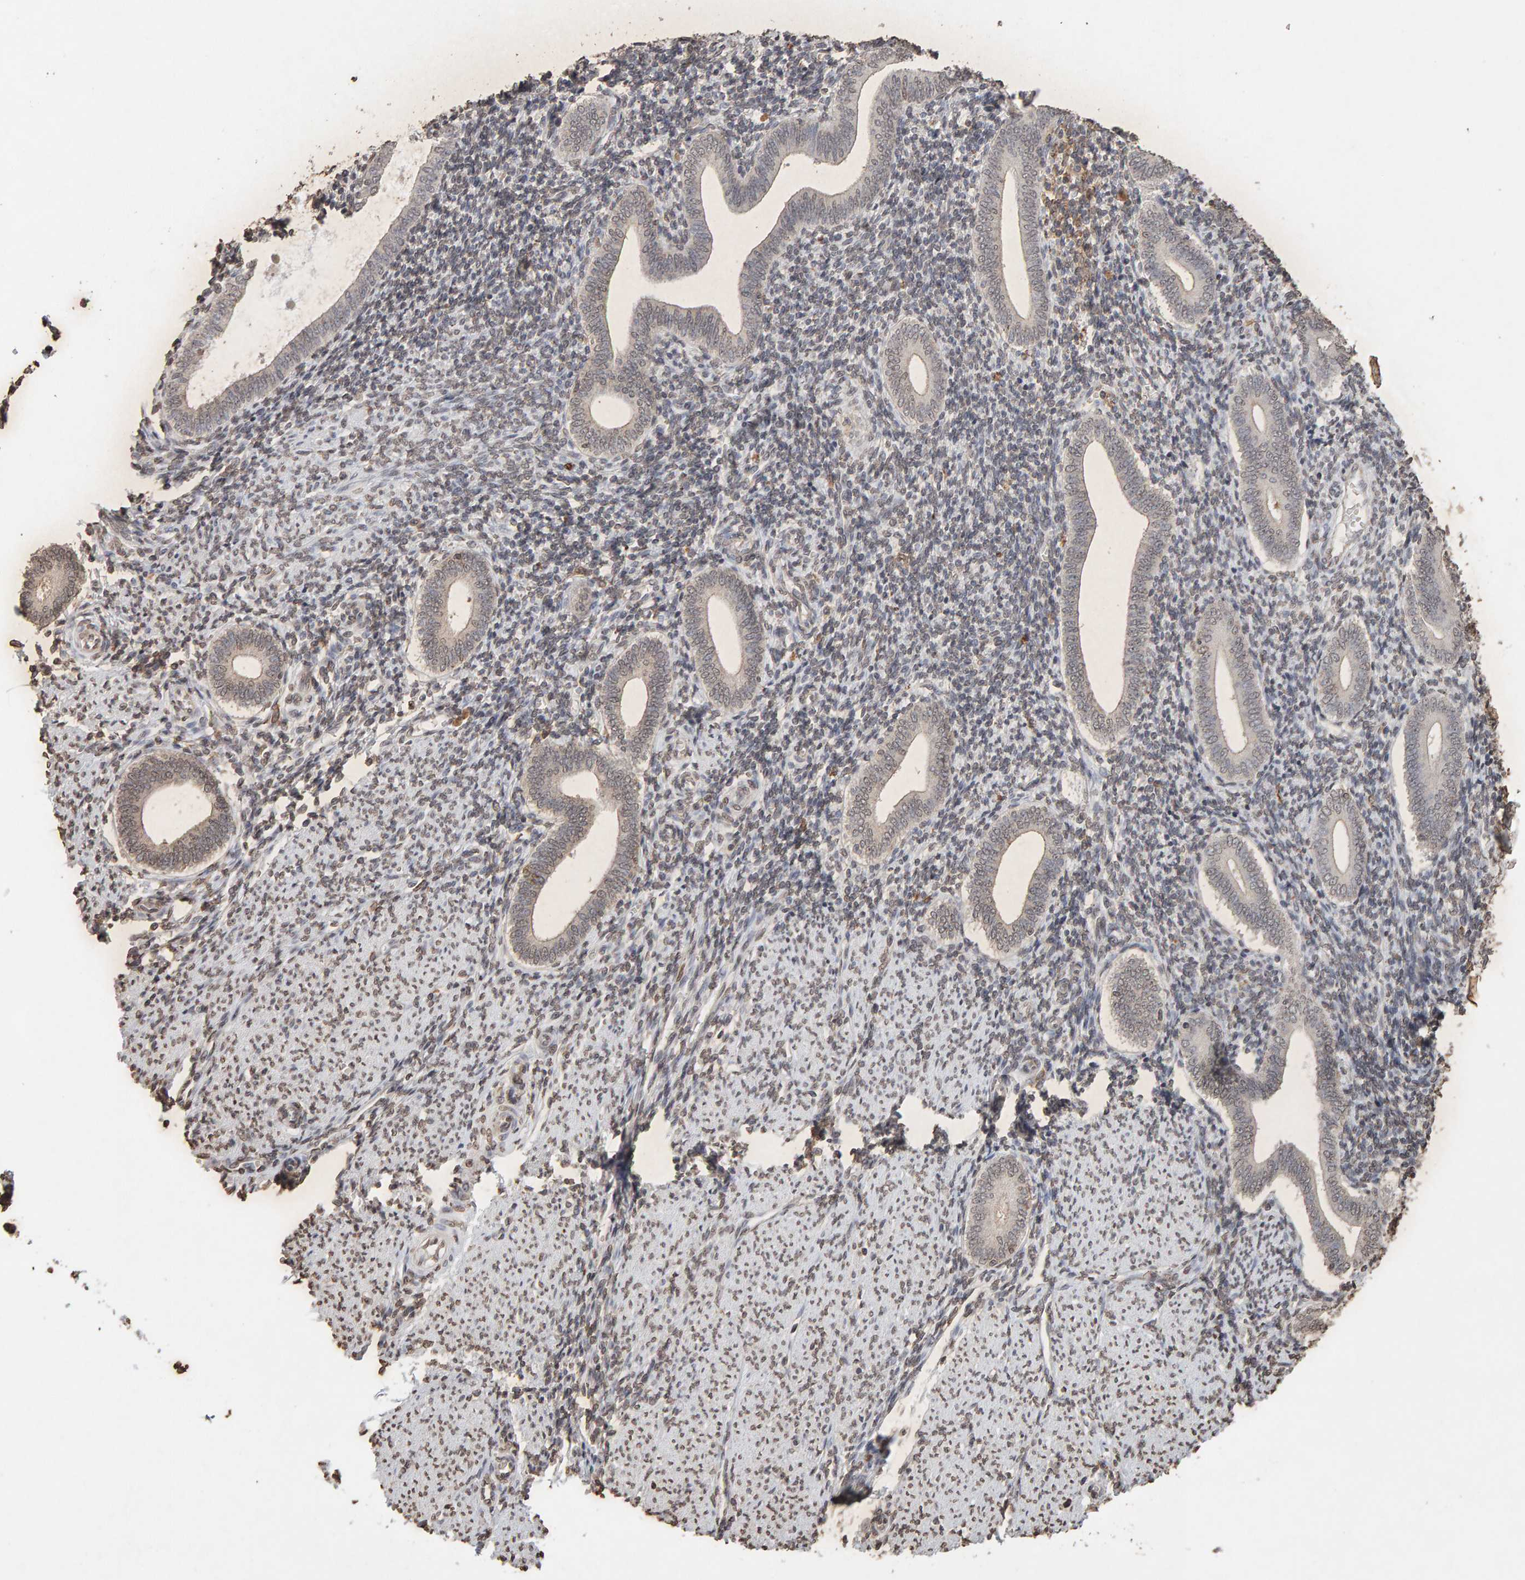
{"staining": {"intensity": "weak", "quantity": ">75%", "location": "nuclear"}, "tissue": "endometrium", "cell_type": "Cells in endometrial stroma", "image_type": "normal", "snomed": [{"axis": "morphology", "description": "Normal tissue, NOS"}, {"axis": "topography", "description": "Uterus"}, {"axis": "topography", "description": "Endometrium"}], "caption": "A high-resolution photomicrograph shows IHC staining of normal endometrium, which displays weak nuclear staining in about >75% of cells in endometrial stroma. Using DAB (3,3'-diaminobenzidine) (brown) and hematoxylin (blue) stains, captured at high magnification using brightfield microscopy.", "gene": "DNAJB5", "patient": {"sex": "female", "age": 33}}